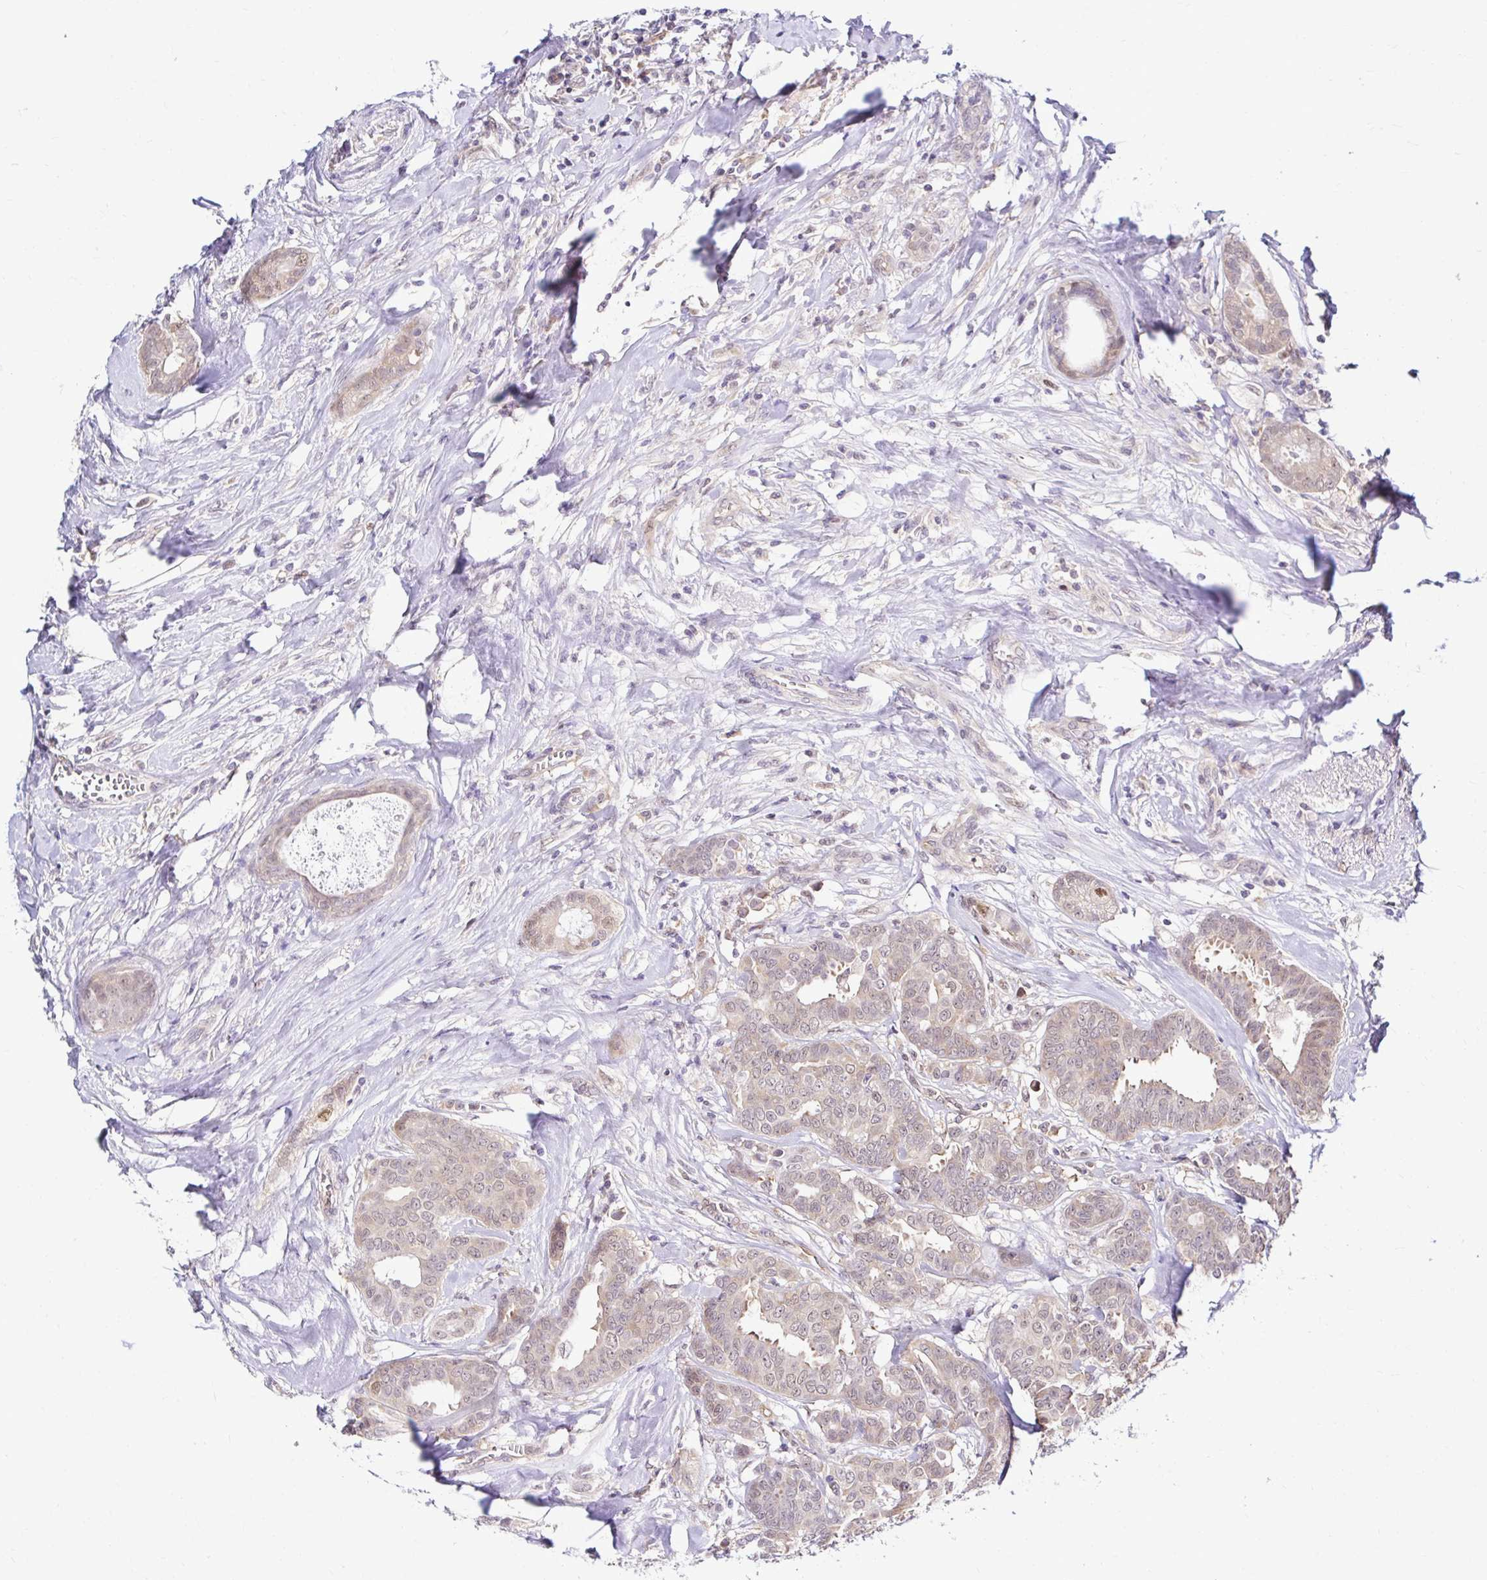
{"staining": {"intensity": "weak", "quantity": "25%-75%", "location": "nuclear"}, "tissue": "breast cancer", "cell_type": "Tumor cells", "image_type": "cancer", "snomed": [{"axis": "morphology", "description": "Duct carcinoma"}, {"axis": "topography", "description": "Breast"}], "caption": "Human breast intraductal carcinoma stained for a protein (brown) displays weak nuclear positive positivity in about 25%-75% of tumor cells.", "gene": "PSMD3", "patient": {"sex": "female", "age": 45}}